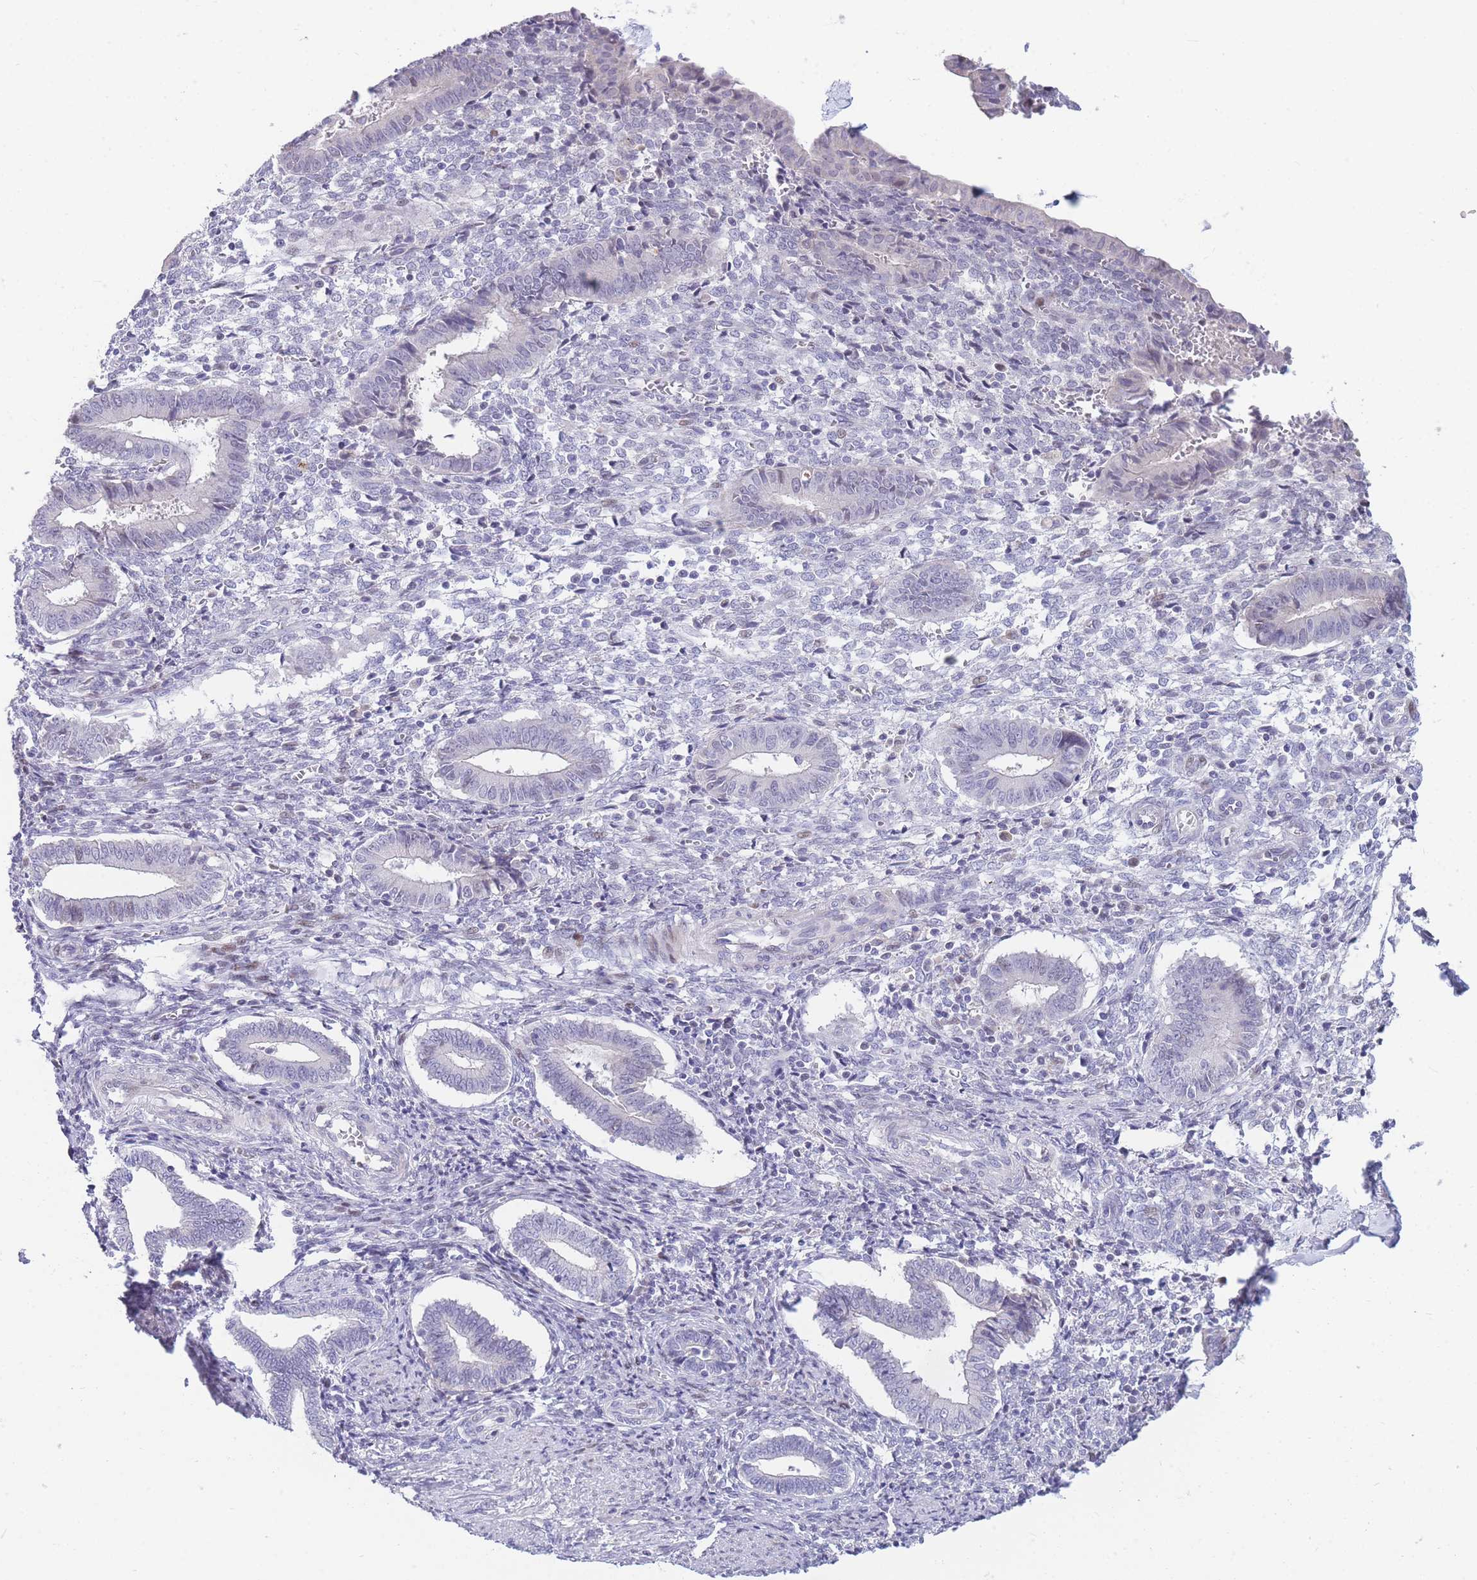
{"staining": {"intensity": "negative", "quantity": "none", "location": "none"}, "tissue": "endometrium", "cell_type": "Cells in endometrial stroma", "image_type": "normal", "snomed": [{"axis": "morphology", "description": "Normal tissue, NOS"}, {"axis": "topography", "description": "Other"}, {"axis": "topography", "description": "Endometrium"}], "caption": "A high-resolution micrograph shows immunohistochemistry staining of benign endometrium, which displays no significant expression in cells in endometrial stroma. (Stains: DAB (3,3'-diaminobenzidine) immunohistochemistry (IHC) with hematoxylin counter stain, Microscopy: brightfield microscopy at high magnification).", "gene": "SHCBP1", "patient": {"sex": "female", "age": 44}}